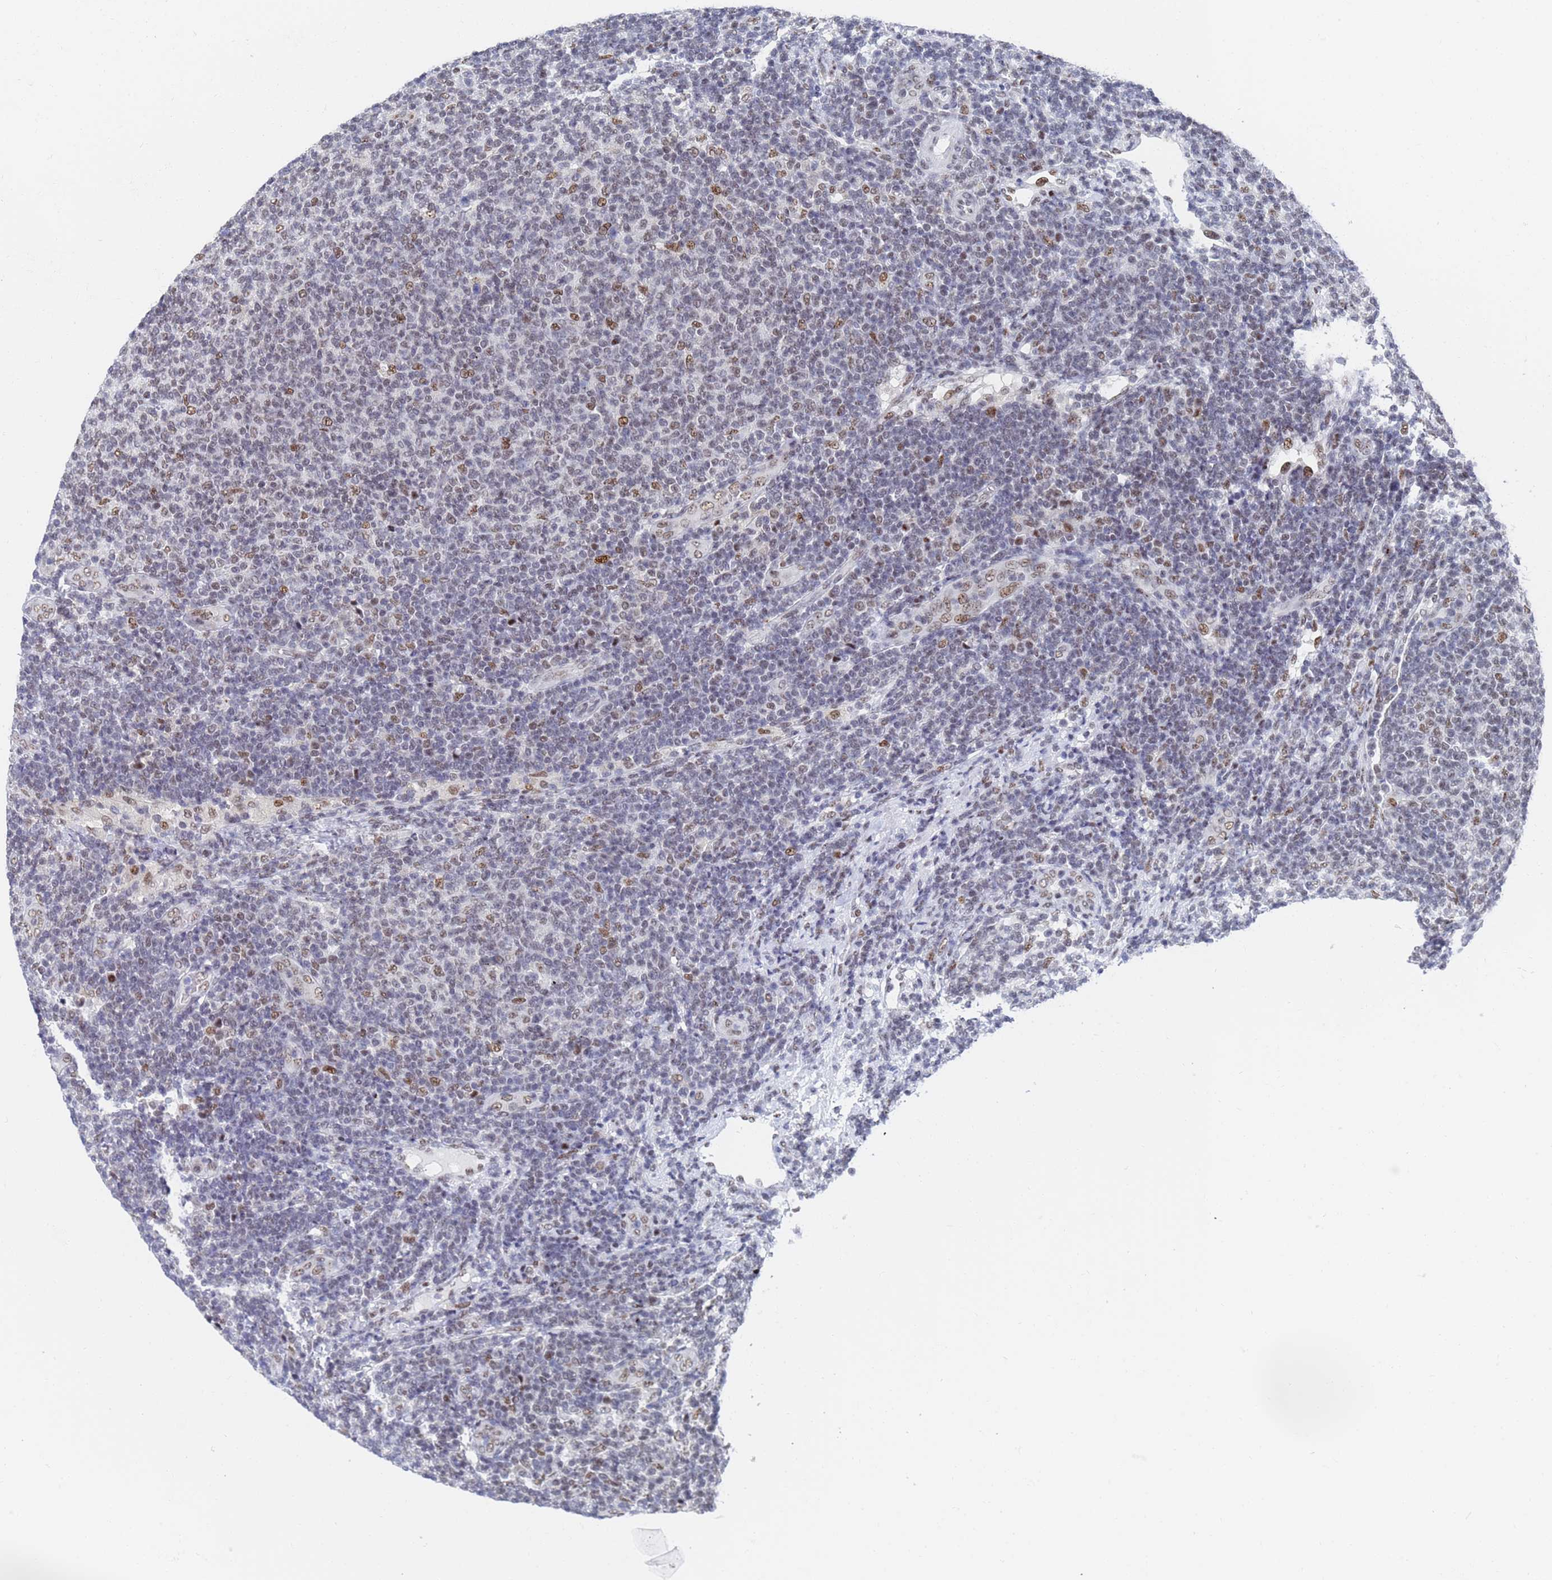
{"staining": {"intensity": "weak", "quantity": "<25%", "location": "nuclear"}, "tissue": "lymphoma", "cell_type": "Tumor cells", "image_type": "cancer", "snomed": [{"axis": "morphology", "description": "Malignant lymphoma, non-Hodgkin's type, Low grade"}, {"axis": "topography", "description": "Lymph node"}], "caption": "DAB immunohistochemical staining of malignant lymphoma, non-Hodgkin's type (low-grade) exhibits no significant expression in tumor cells.", "gene": "AP5Z1", "patient": {"sex": "male", "age": 66}}